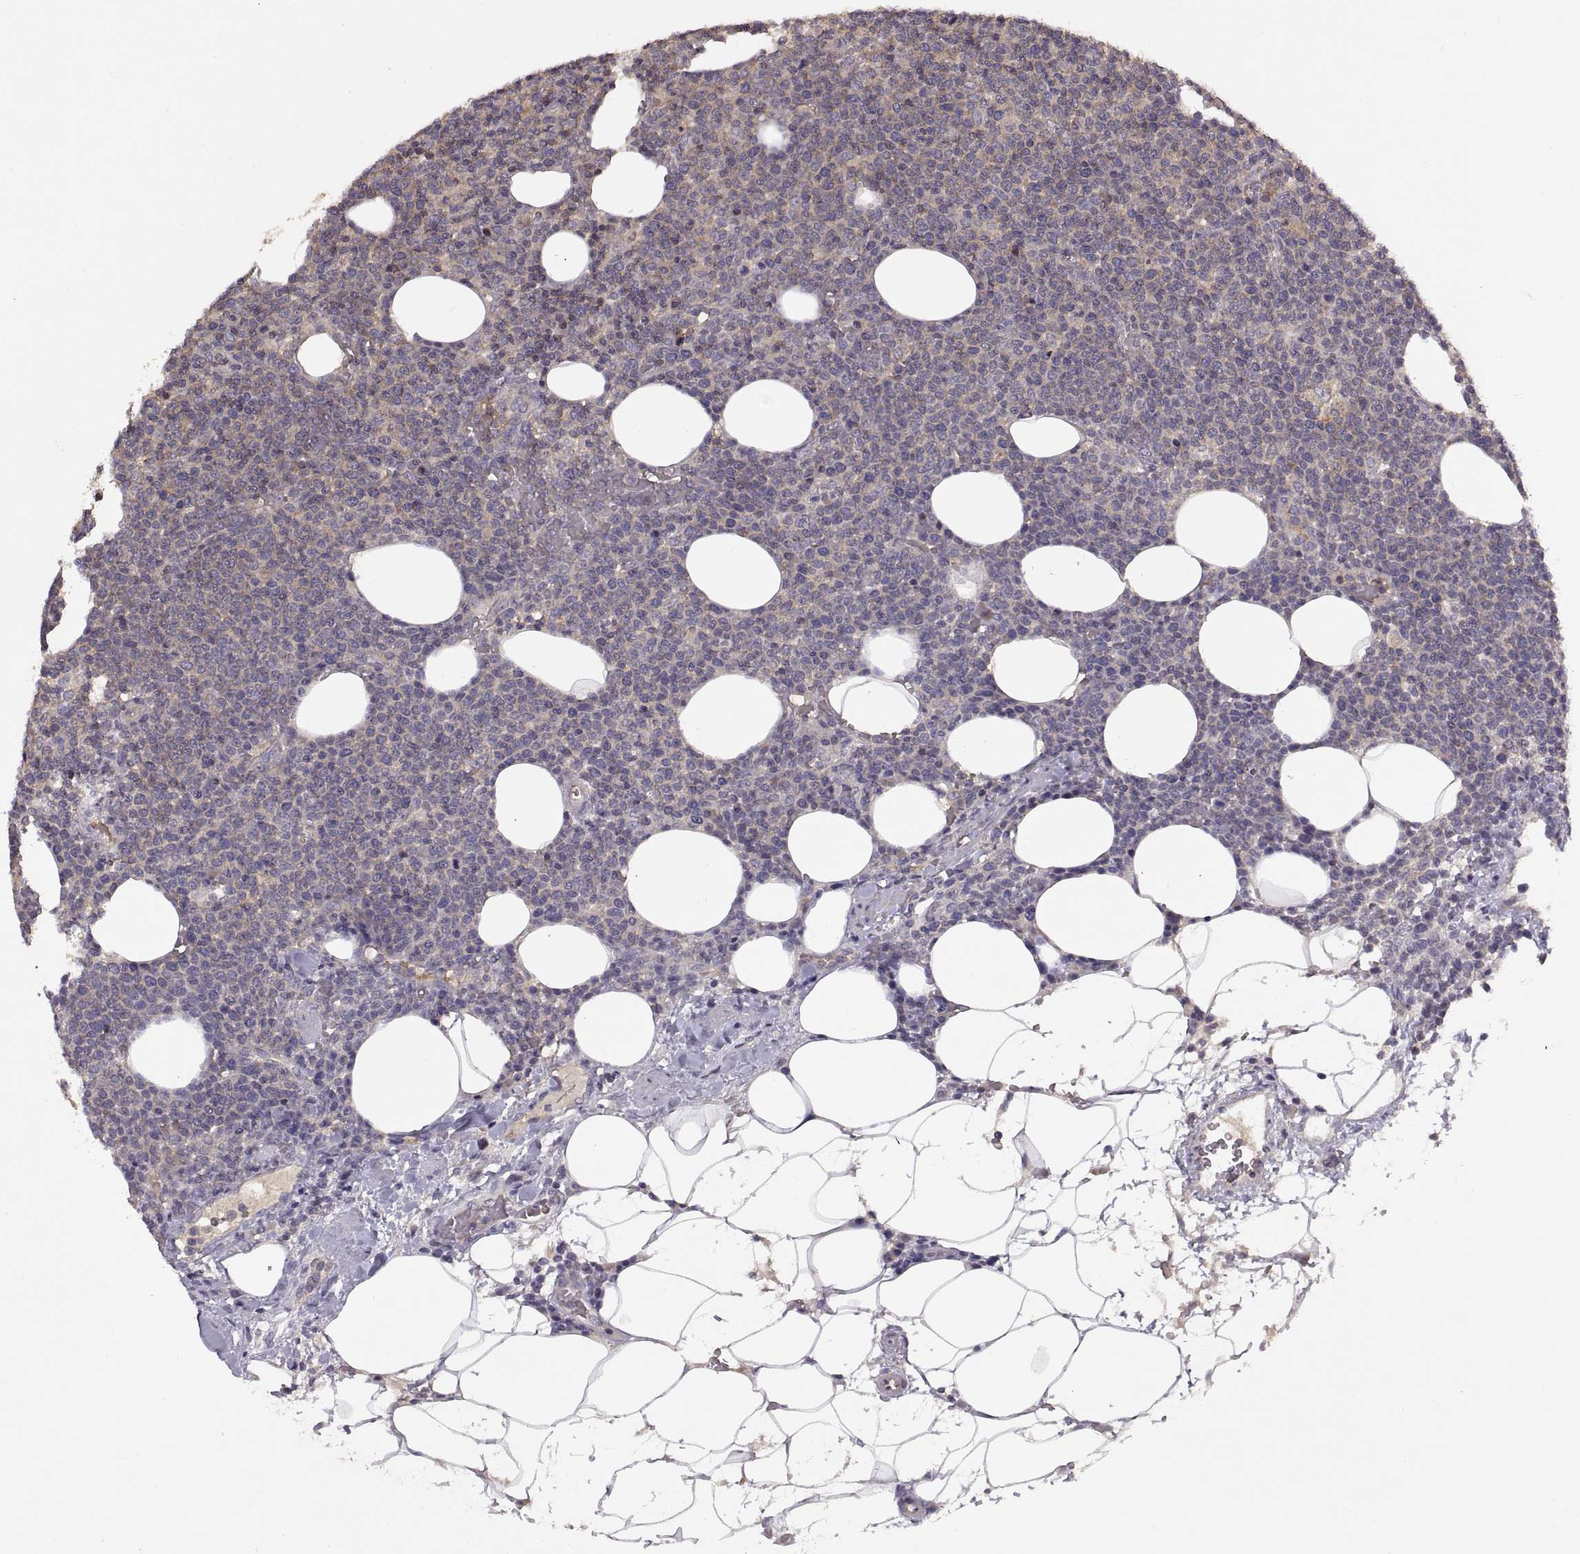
{"staining": {"intensity": "negative", "quantity": "none", "location": "none"}, "tissue": "lymphoma", "cell_type": "Tumor cells", "image_type": "cancer", "snomed": [{"axis": "morphology", "description": "Malignant lymphoma, non-Hodgkin's type, High grade"}, {"axis": "topography", "description": "Lymph node"}], "caption": "Immunohistochemistry photomicrograph of malignant lymphoma, non-Hodgkin's type (high-grade) stained for a protein (brown), which demonstrates no staining in tumor cells. Nuclei are stained in blue.", "gene": "NMNAT2", "patient": {"sex": "male", "age": 61}}